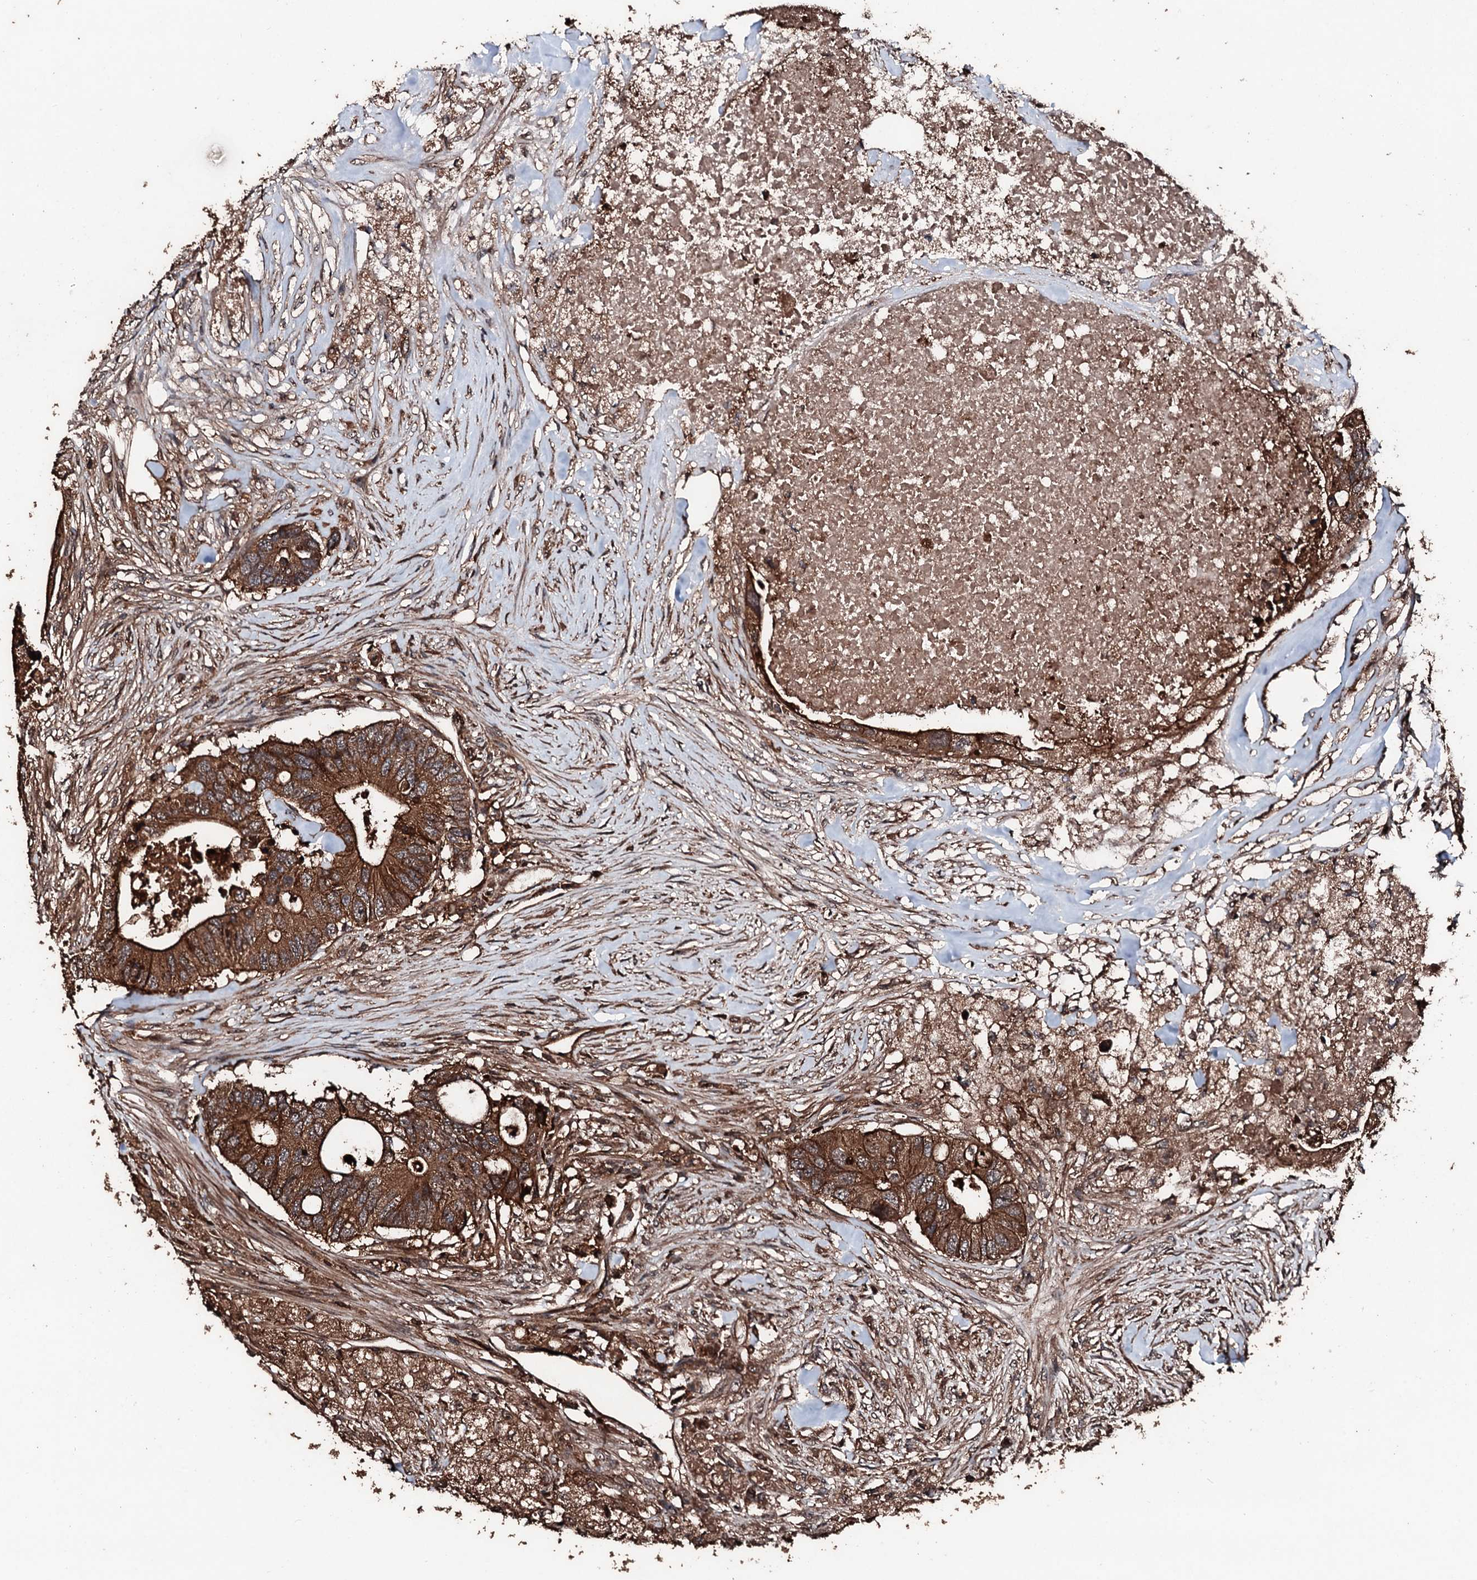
{"staining": {"intensity": "strong", "quantity": ">75%", "location": "cytoplasmic/membranous"}, "tissue": "colorectal cancer", "cell_type": "Tumor cells", "image_type": "cancer", "snomed": [{"axis": "morphology", "description": "Adenocarcinoma, NOS"}, {"axis": "topography", "description": "Colon"}], "caption": "Brown immunohistochemical staining in human colorectal adenocarcinoma reveals strong cytoplasmic/membranous staining in about >75% of tumor cells.", "gene": "KIF18A", "patient": {"sex": "male", "age": 71}}